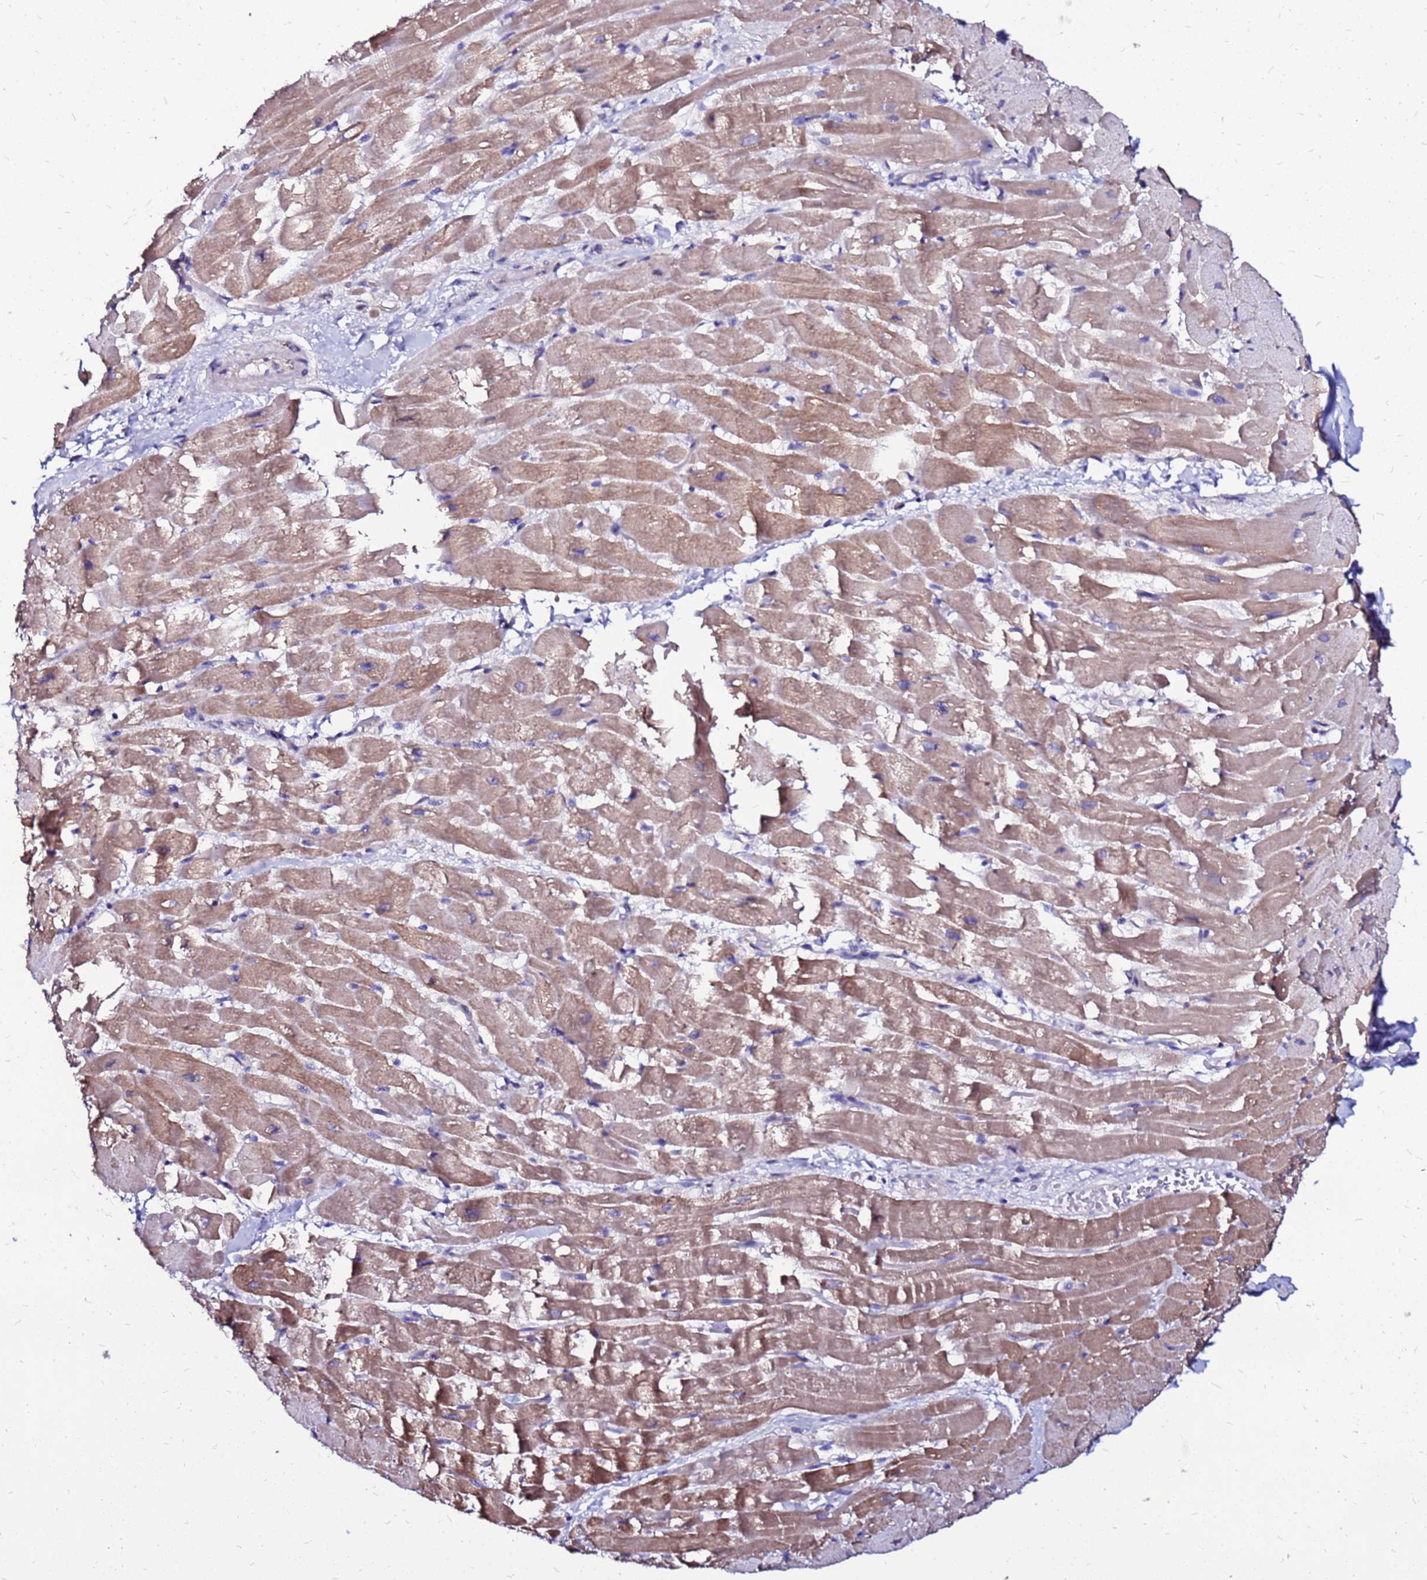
{"staining": {"intensity": "weak", "quantity": ">75%", "location": "cytoplasmic/membranous"}, "tissue": "heart muscle", "cell_type": "Cardiomyocytes", "image_type": "normal", "snomed": [{"axis": "morphology", "description": "Normal tissue, NOS"}, {"axis": "topography", "description": "Heart"}], "caption": "Immunohistochemical staining of normal human heart muscle displays >75% levels of weak cytoplasmic/membranous protein staining in approximately >75% of cardiomyocytes. The staining was performed using DAB (3,3'-diaminobenzidine), with brown indicating positive protein expression. Nuclei are stained blue with hematoxylin.", "gene": "ARHGEF35", "patient": {"sex": "male", "age": 37}}